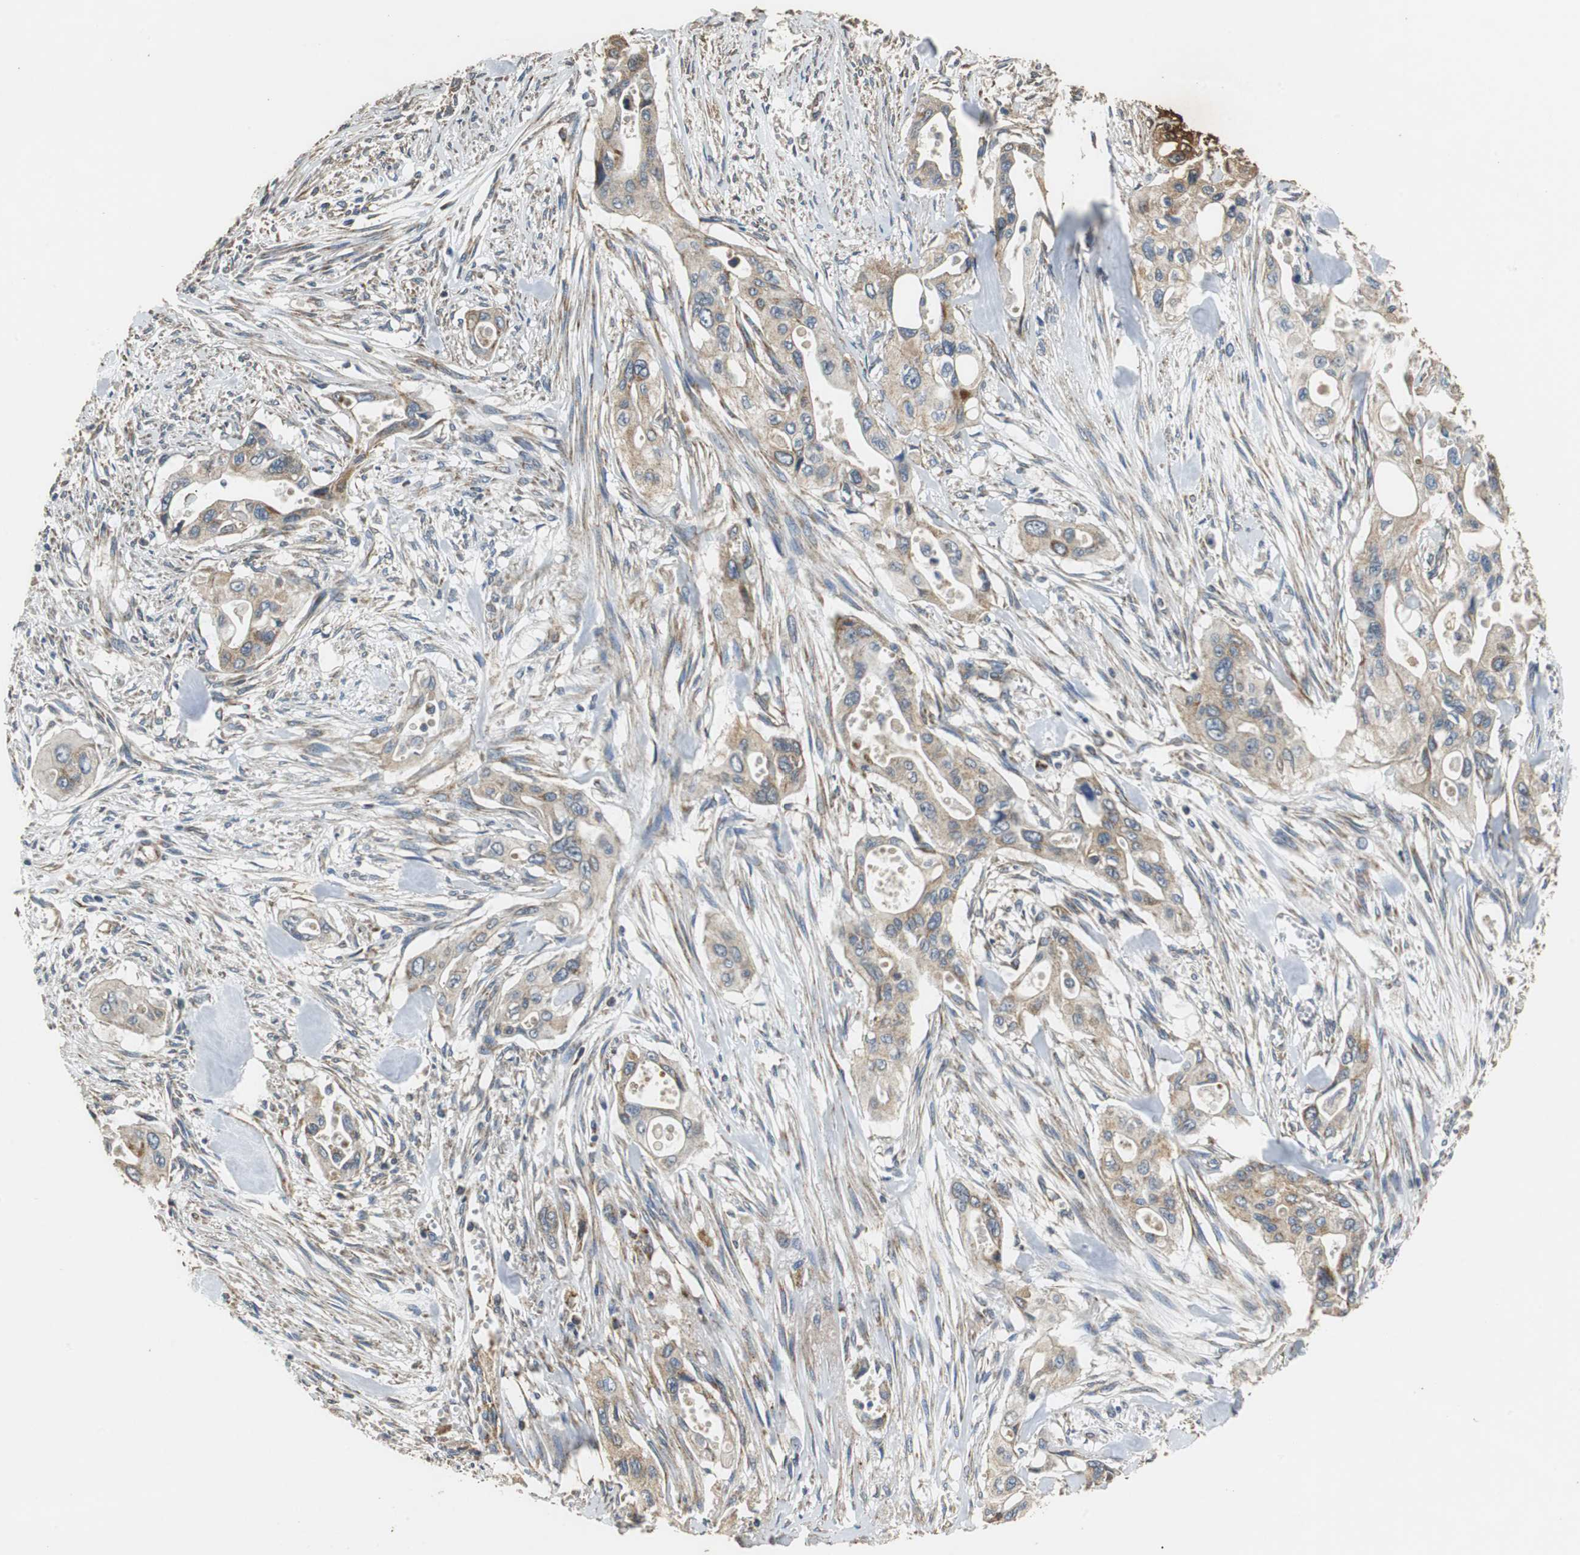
{"staining": {"intensity": "weak", "quantity": "25%-75%", "location": "cytoplasmic/membranous"}, "tissue": "pancreatic cancer", "cell_type": "Tumor cells", "image_type": "cancer", "snomed": [{"axis": "morphology", "description": "Adenocarcinoma, NOS"}, {"axis": "topography", "description": "Pancreas"}], "caption": "IHC (DAB (3,3'-diaminobenzidine)) staining of pancreatic adenocarcinoma demonstrates weak cytoplasmic/membranous protein staining in approximately 25%-75% of tumor cells.", "gene": "NNT", "patient": {"sex": "male", "age": 77}}